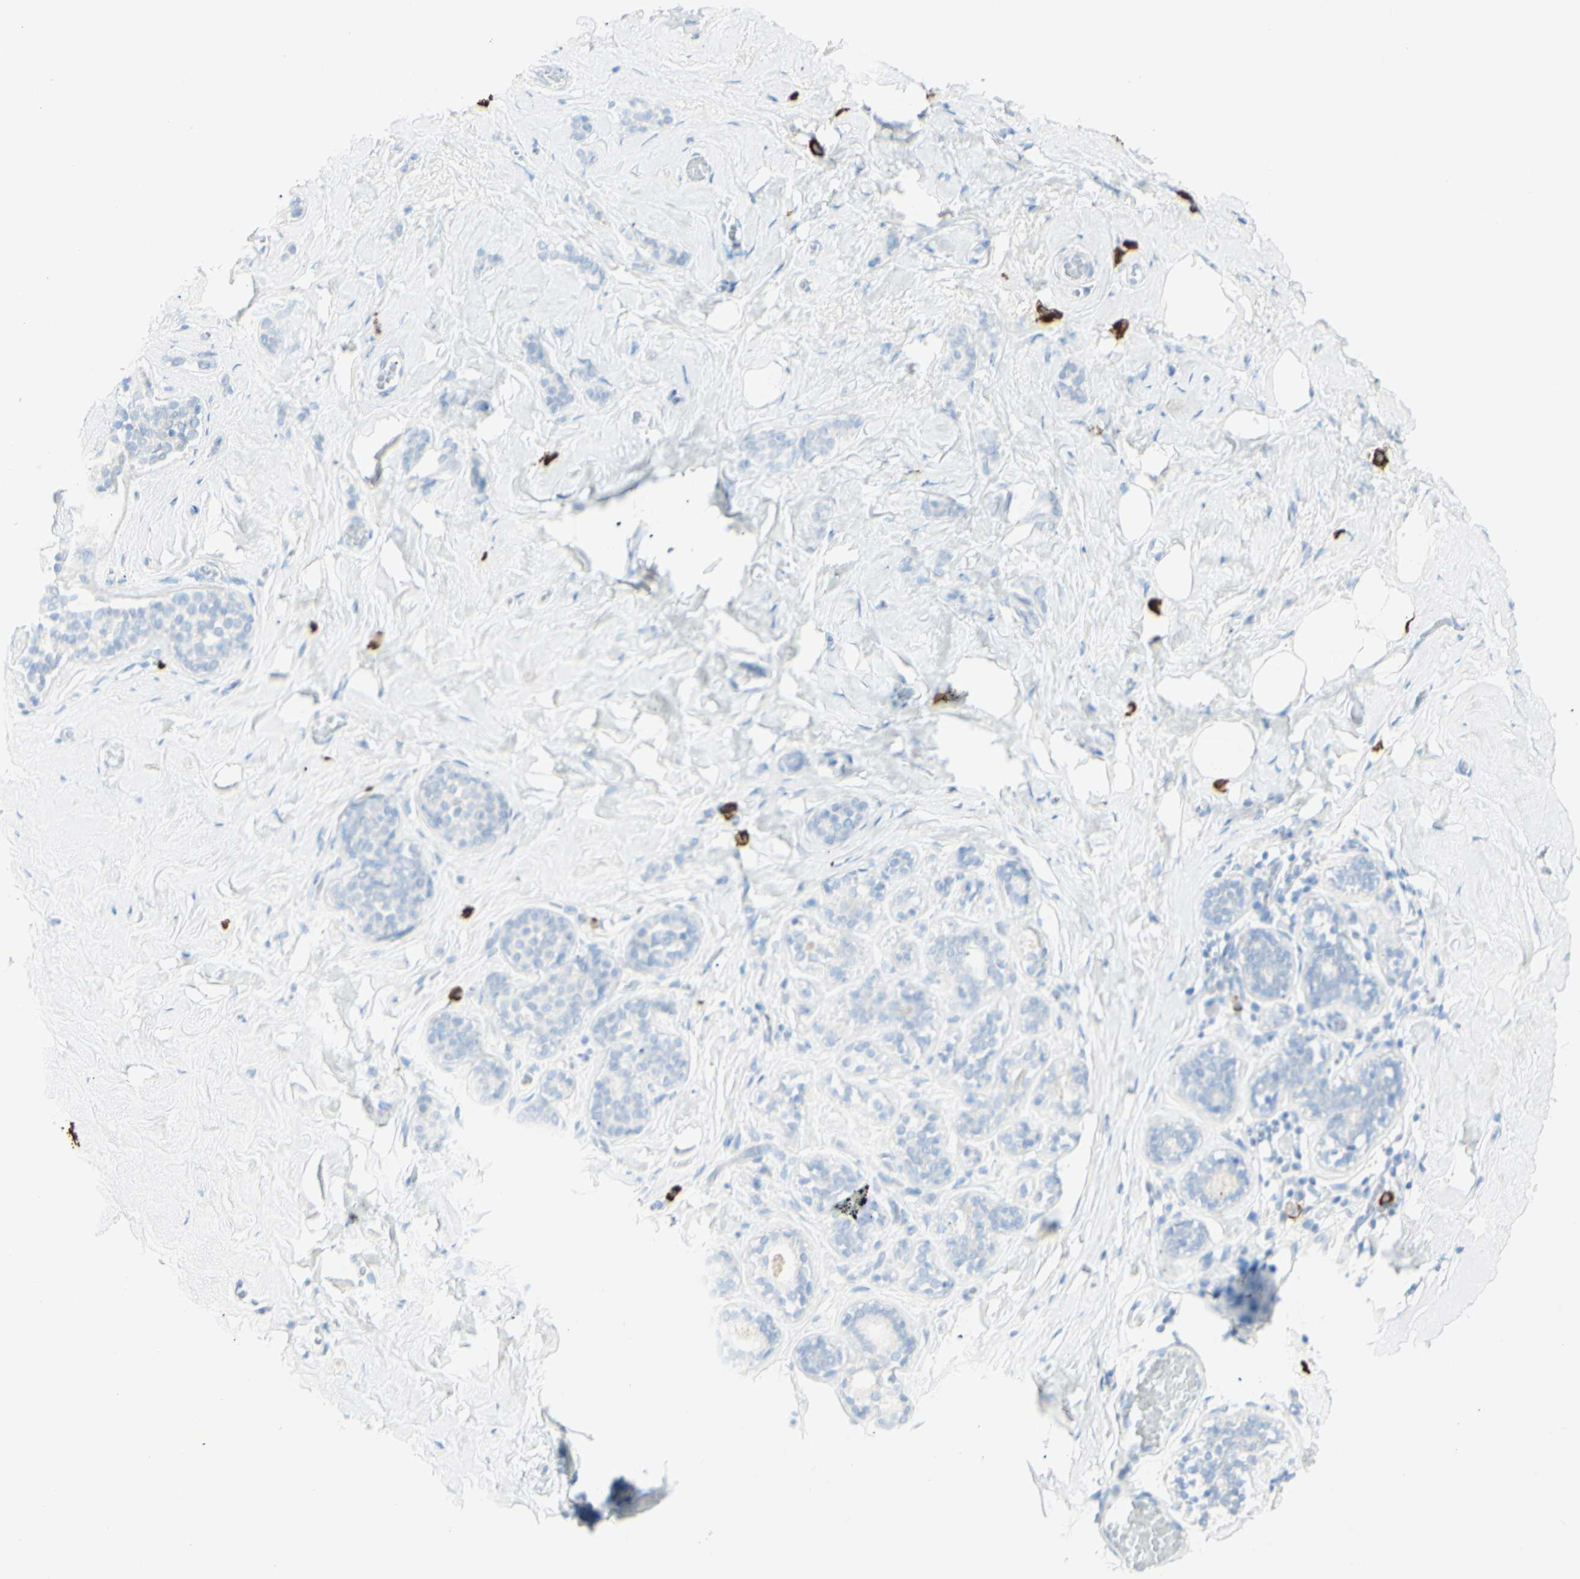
{"staining": {"intensity": "negative", "quantity": "none", "location": "none"}, "tissue": "breast", "cell_type": "Adipocytes", "image_type": "normal", "snomed": [{"axis": "morphology", "description": "Normal tissue, NOS"}, {"axis": "topography", "description": "Breast"}], "caption": "A photomicrograph of human breast is negative for staining in adipocytes. (DAB (3,3'-diaminobenzidine) immunohistochemistry, high magnification).", "gene": "LETM1", "patient": {"sex": "female", "age": 75}}